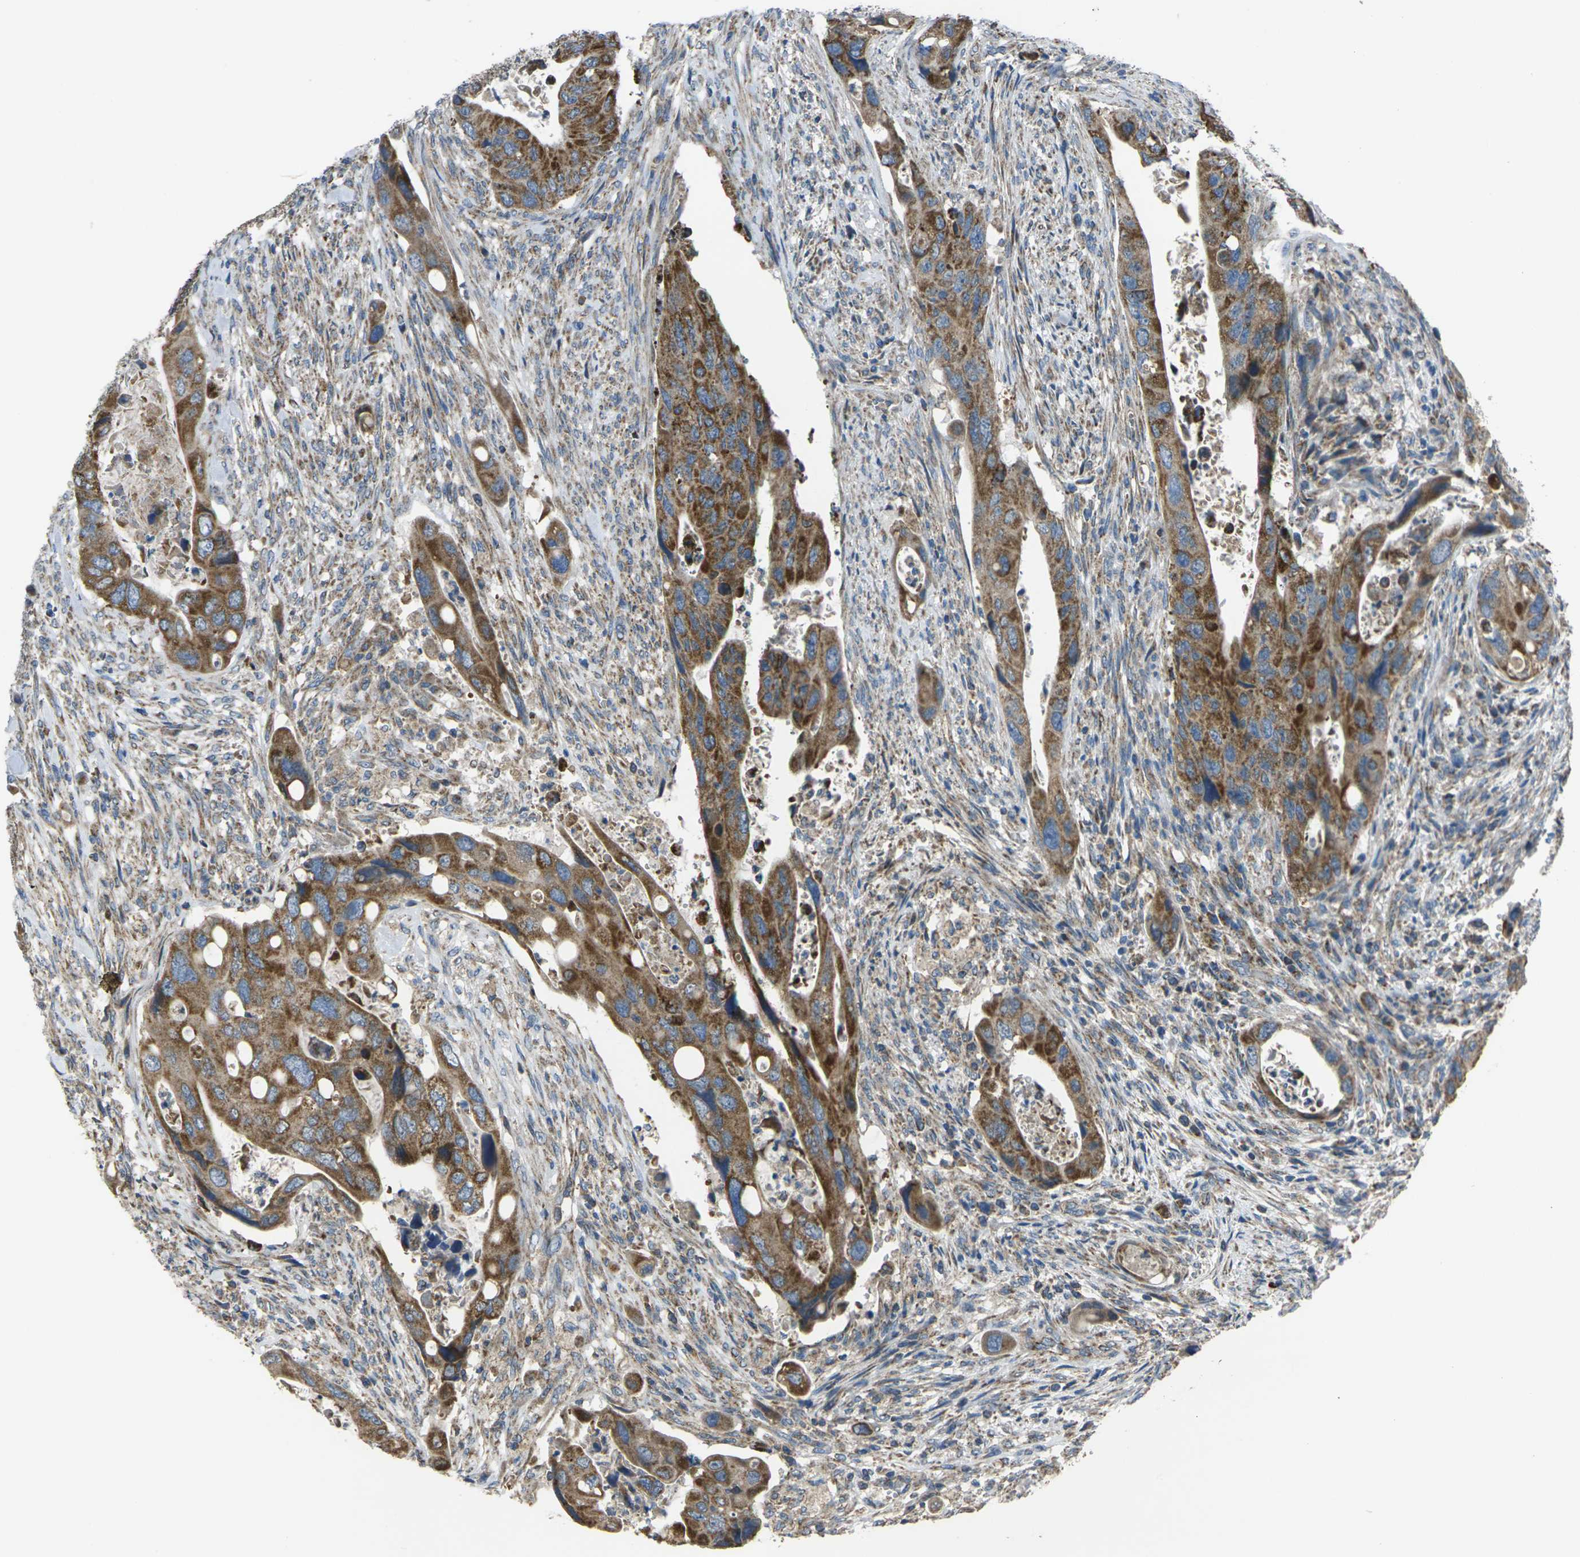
{"staining": {"intensity": "moderate", "quantity": ">75%", "location": "cytoplasmic/membranous"}, "tissue": "colorectal cancer", "cell_type": "Tumor cells", "image_type": "cancer", "snomed": [{"axis": "morphology", "description": "Adenocarcinoma, NOS"}, {"axis": "topography", "description": "Rectum"}], "caption": "Immunohistochemistry (IHC) histopathology image of human colorectal cancer (adenocarcinoma) stained for a protein (brown), which reveals medium levels of moderate cytoplasmic/membranous positivity in about >75% of tumor cells.", "gene": "TMEM120B", "patient": {"sex": "female", "age": 57}}